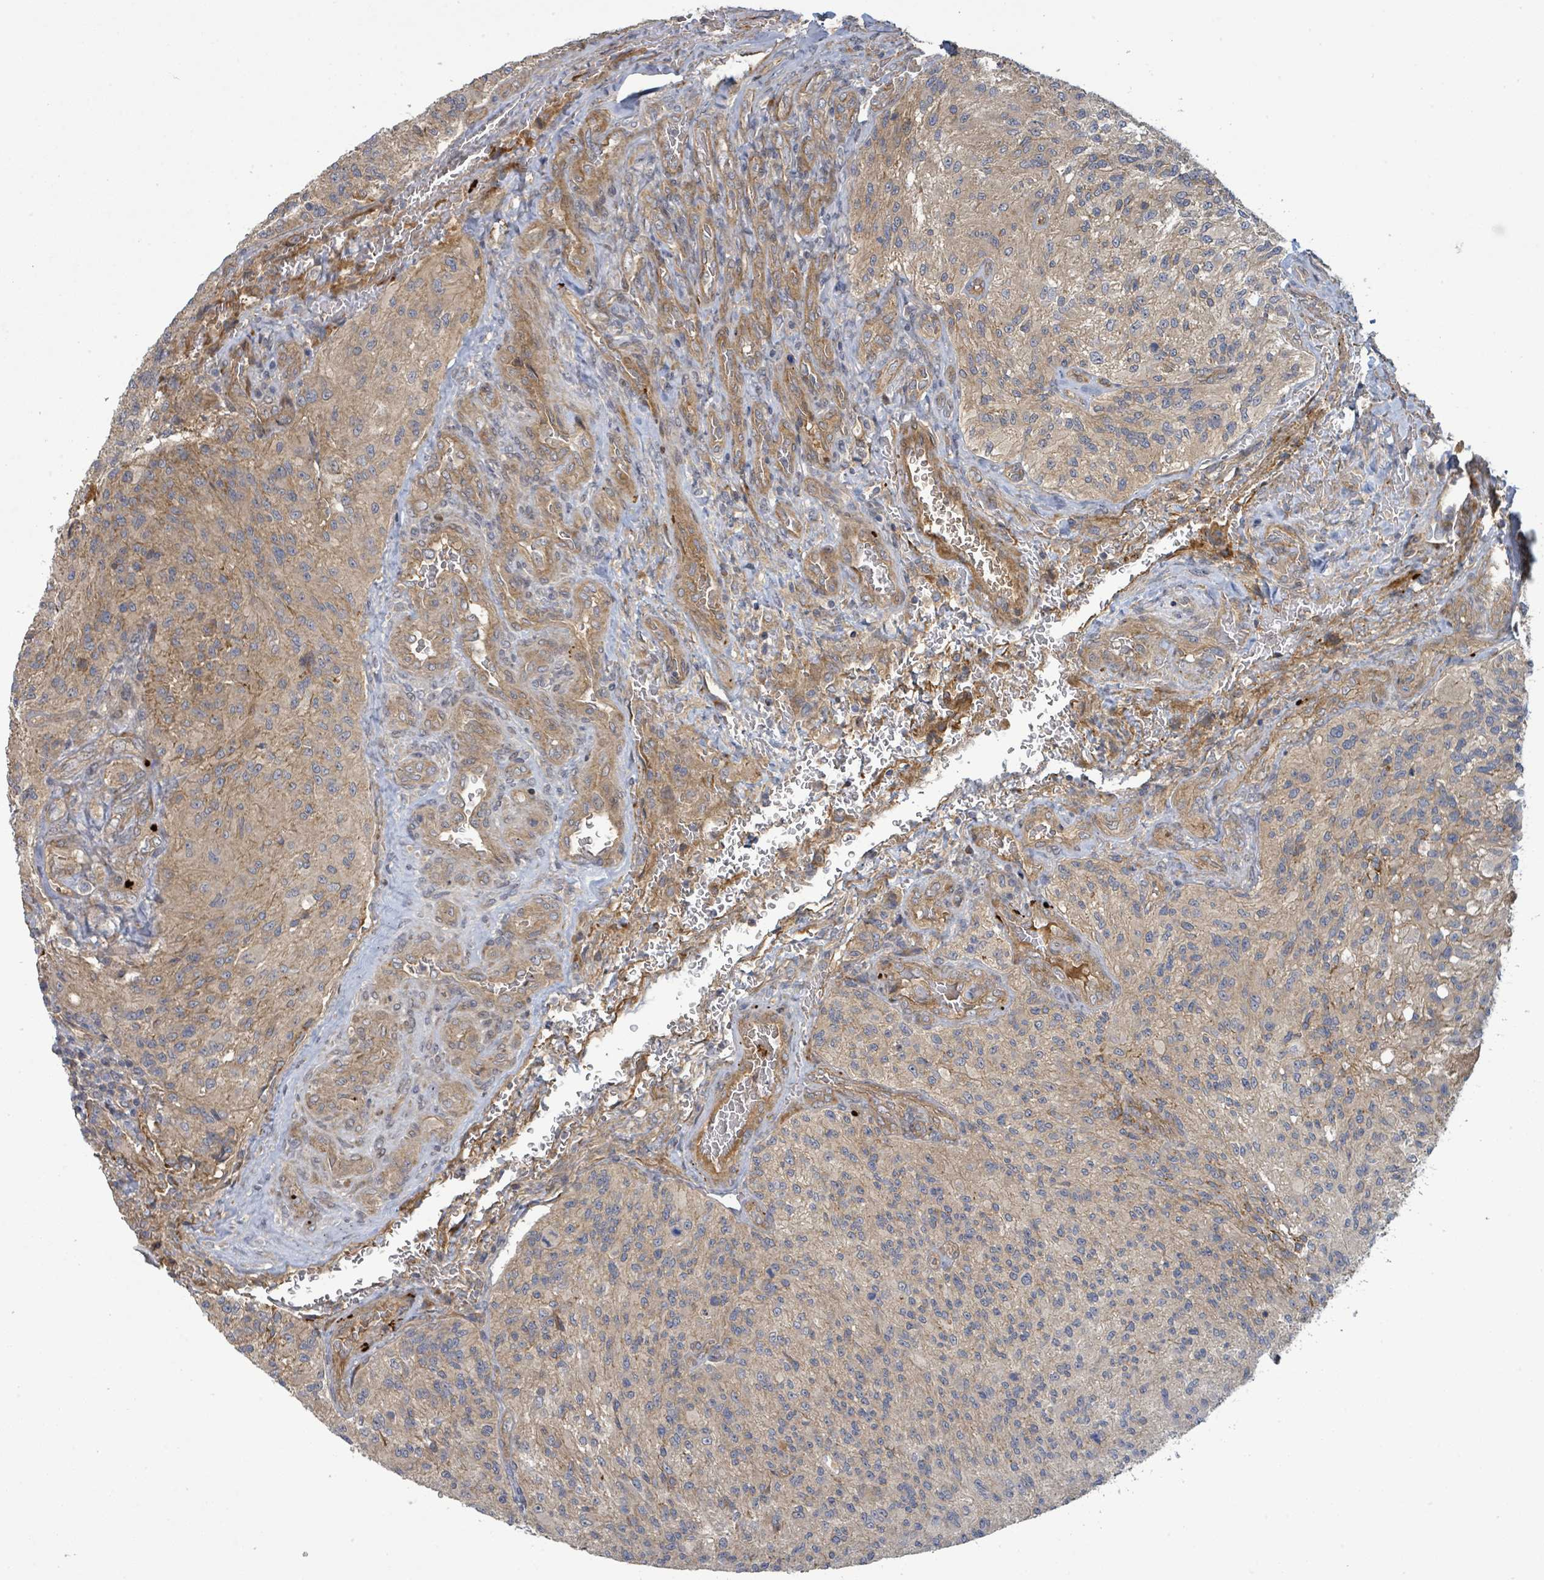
{"staining": {"intensity": "weak", "quantity": "25%-75%", "location": "cytoplasmic/membranous"}, "tissue": "glioma", "cell_type": "Tumor cells", "image_type": "cancer", "snomed": [{"axis": "morphology", "description": "Normal tissue, NOS"}, {"axis": "morphology", "description": "Glioma, malignant, High grade"}, {"axis": "topography", "description": "Cerebral cortex"}], "caption": "IHC photomicrograph of glioma stained for a protein (brown), which demonstrates low levels of weak cytoplasmic/membranous positivity in about 25%-75% of tumor cells.", "gene": "STARD4", "patient": {"sex": "male", "age": 56}}